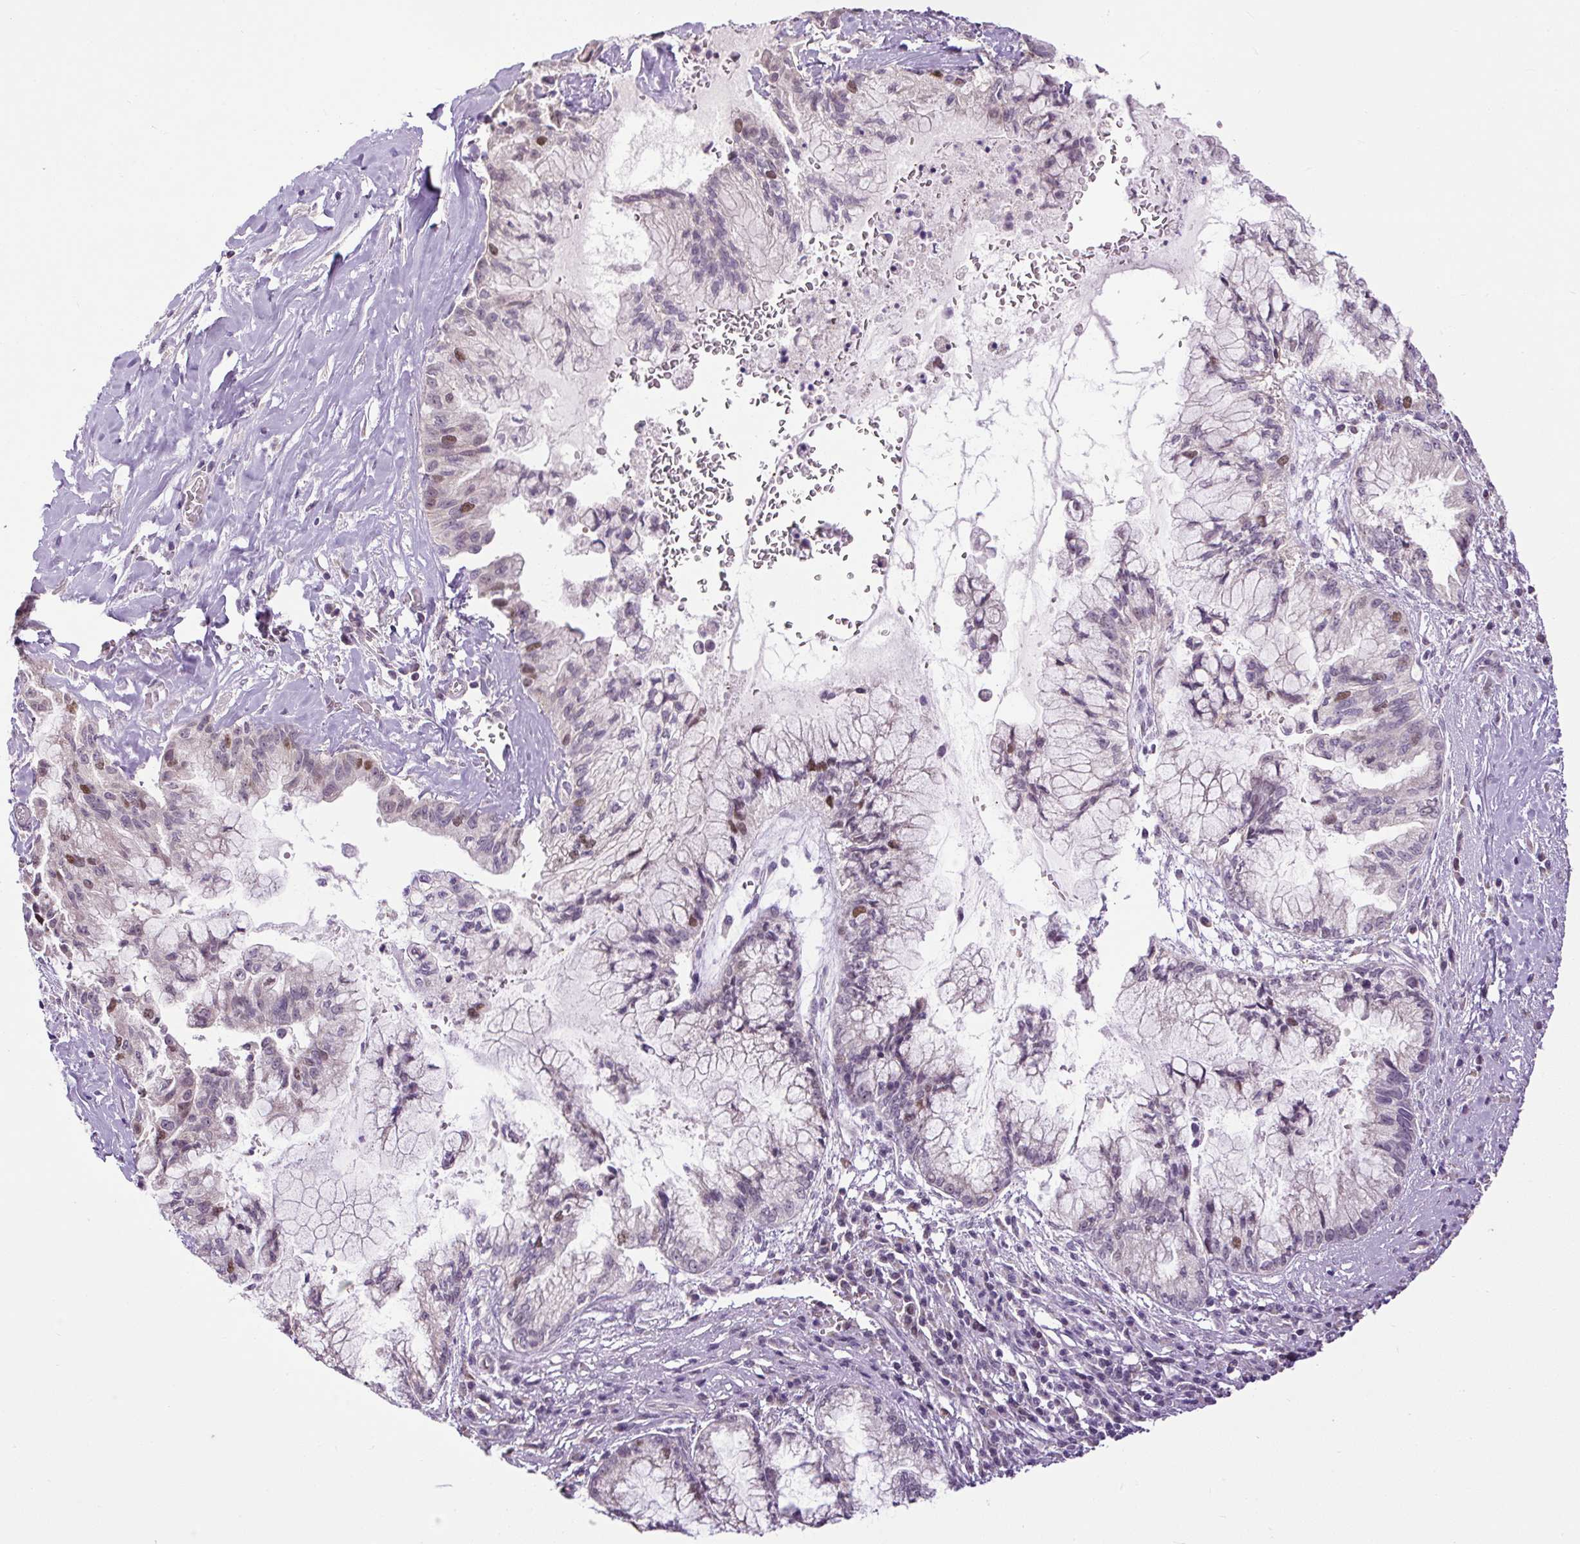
{"staining": {"intensity": "weak", "quantity": "25%-75%", "location": "nuclear"}, "tissue": "pancreatic cancer", "cell_type": "Tumor cells", "image_type": "cancer", "snomed": [{"axis": "morphology", "description": "Adenocarcinoma, NOS"}, {"axis": "topography", "description": "Pancreas"}], "caption": "IHC (DAB) staining of human adenocarcinoma (pancreatic) demonstrates weak nuclear protein expression in approximately 25%-75% of tumor cells. (Stains: DAB in brown, nuclei in blue, Microscopy: brightfield microscopy at high magnification).", "gene": "RACGAP1", "patient": {"sex": "male", "age": 73}}